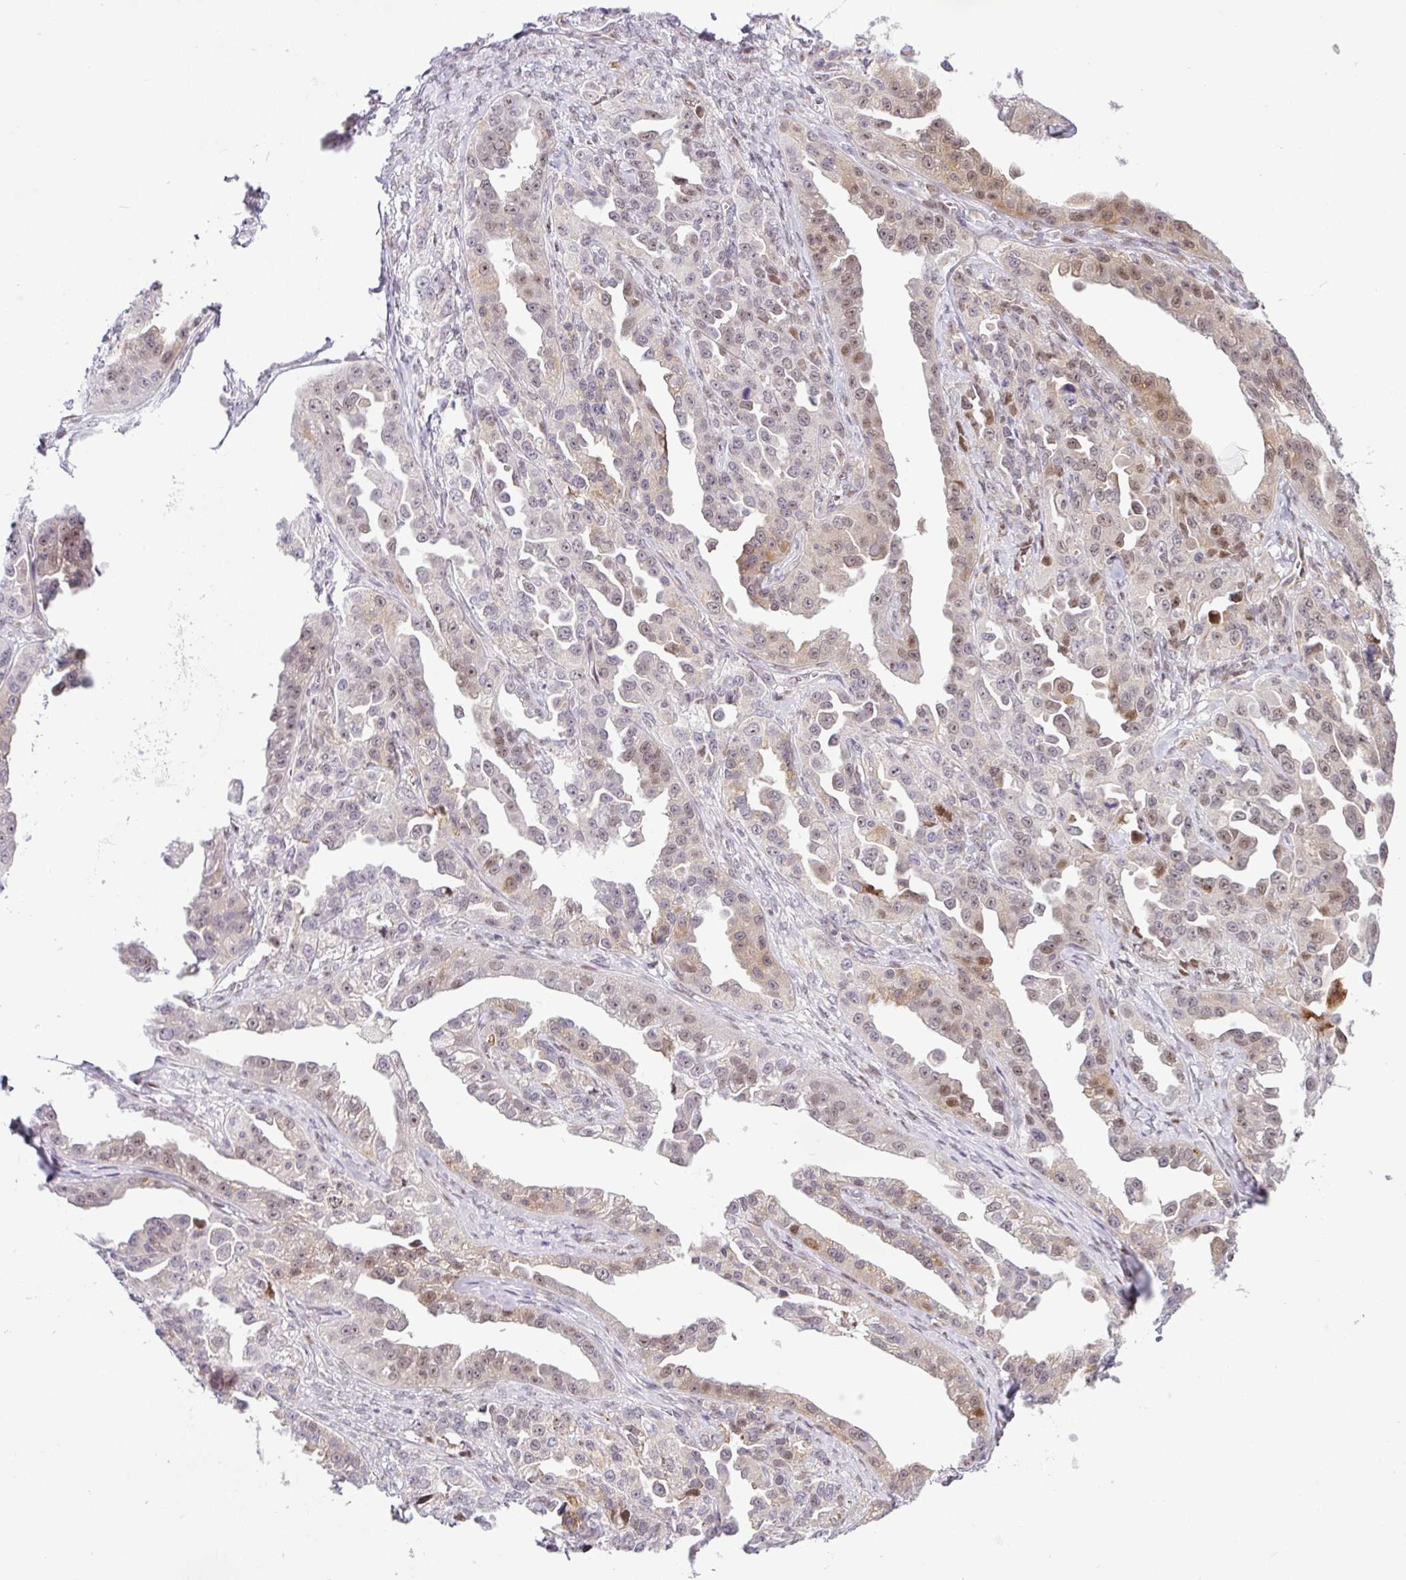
{"staining": {"intensity": "weak", "quantity": "25%-75%", "location": "nuclear"}, "tissue": "ovarian cancer", "cell_type": "Tumor cells", "image_type": "cancer", "snomed": [{"axis": "morphology", "description": "Cystadenocarcinoma, serous, NOS"}, {"axis": "topography", "description": "Ovary"}], "caption": "Tumor cells exhibit low levels of weak nuclear staining in approximately 25%-75% of cells in human ovarian serous cystadenocarcinoma.", "gene": "NDUFB2", "patient": {"sex": "female", "age": 75}}